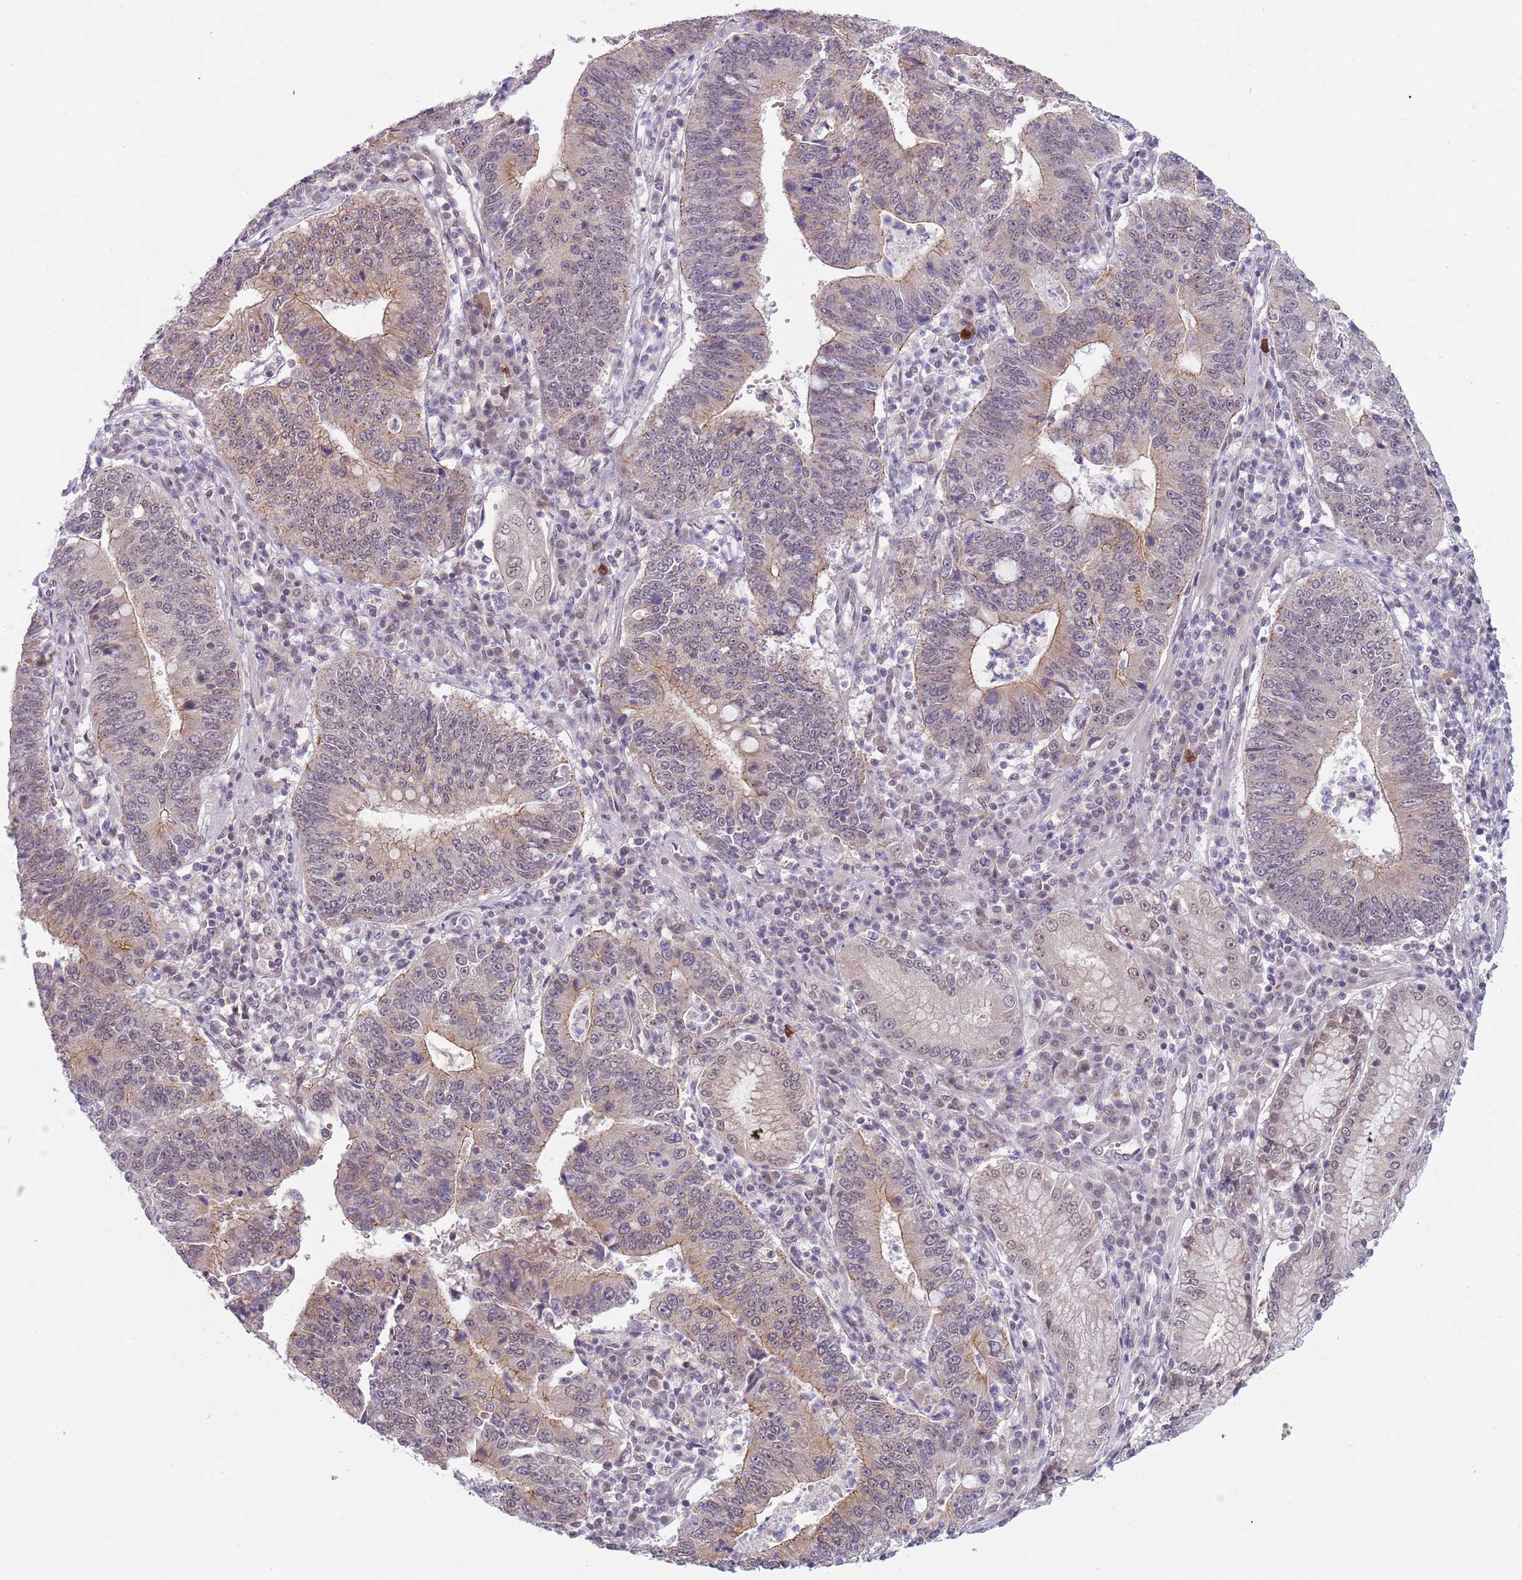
{"staining": {"intensity": "weak", "quantity": "25%-75%", "location": "cytoplasmic/membranous"}, "tissue": "stomach cancer", "cell_type": "Tumor cells", "image_type": "cancer", "snomed": [{"axis": "morphology", "description": "Adenocarcinoma, NOS"}, {"axis": "topography", "description": "Stomach"}], "caption": "Immunohistochemical staining of human stomach cancer (adenocarcinoma) reveals low levels of weak cytoplasmic/membranous protein positivity in approximately 25%-75% of tumor cells.", "gene": "TM2D1", "patient": {"sex": "male", "age": 59}}